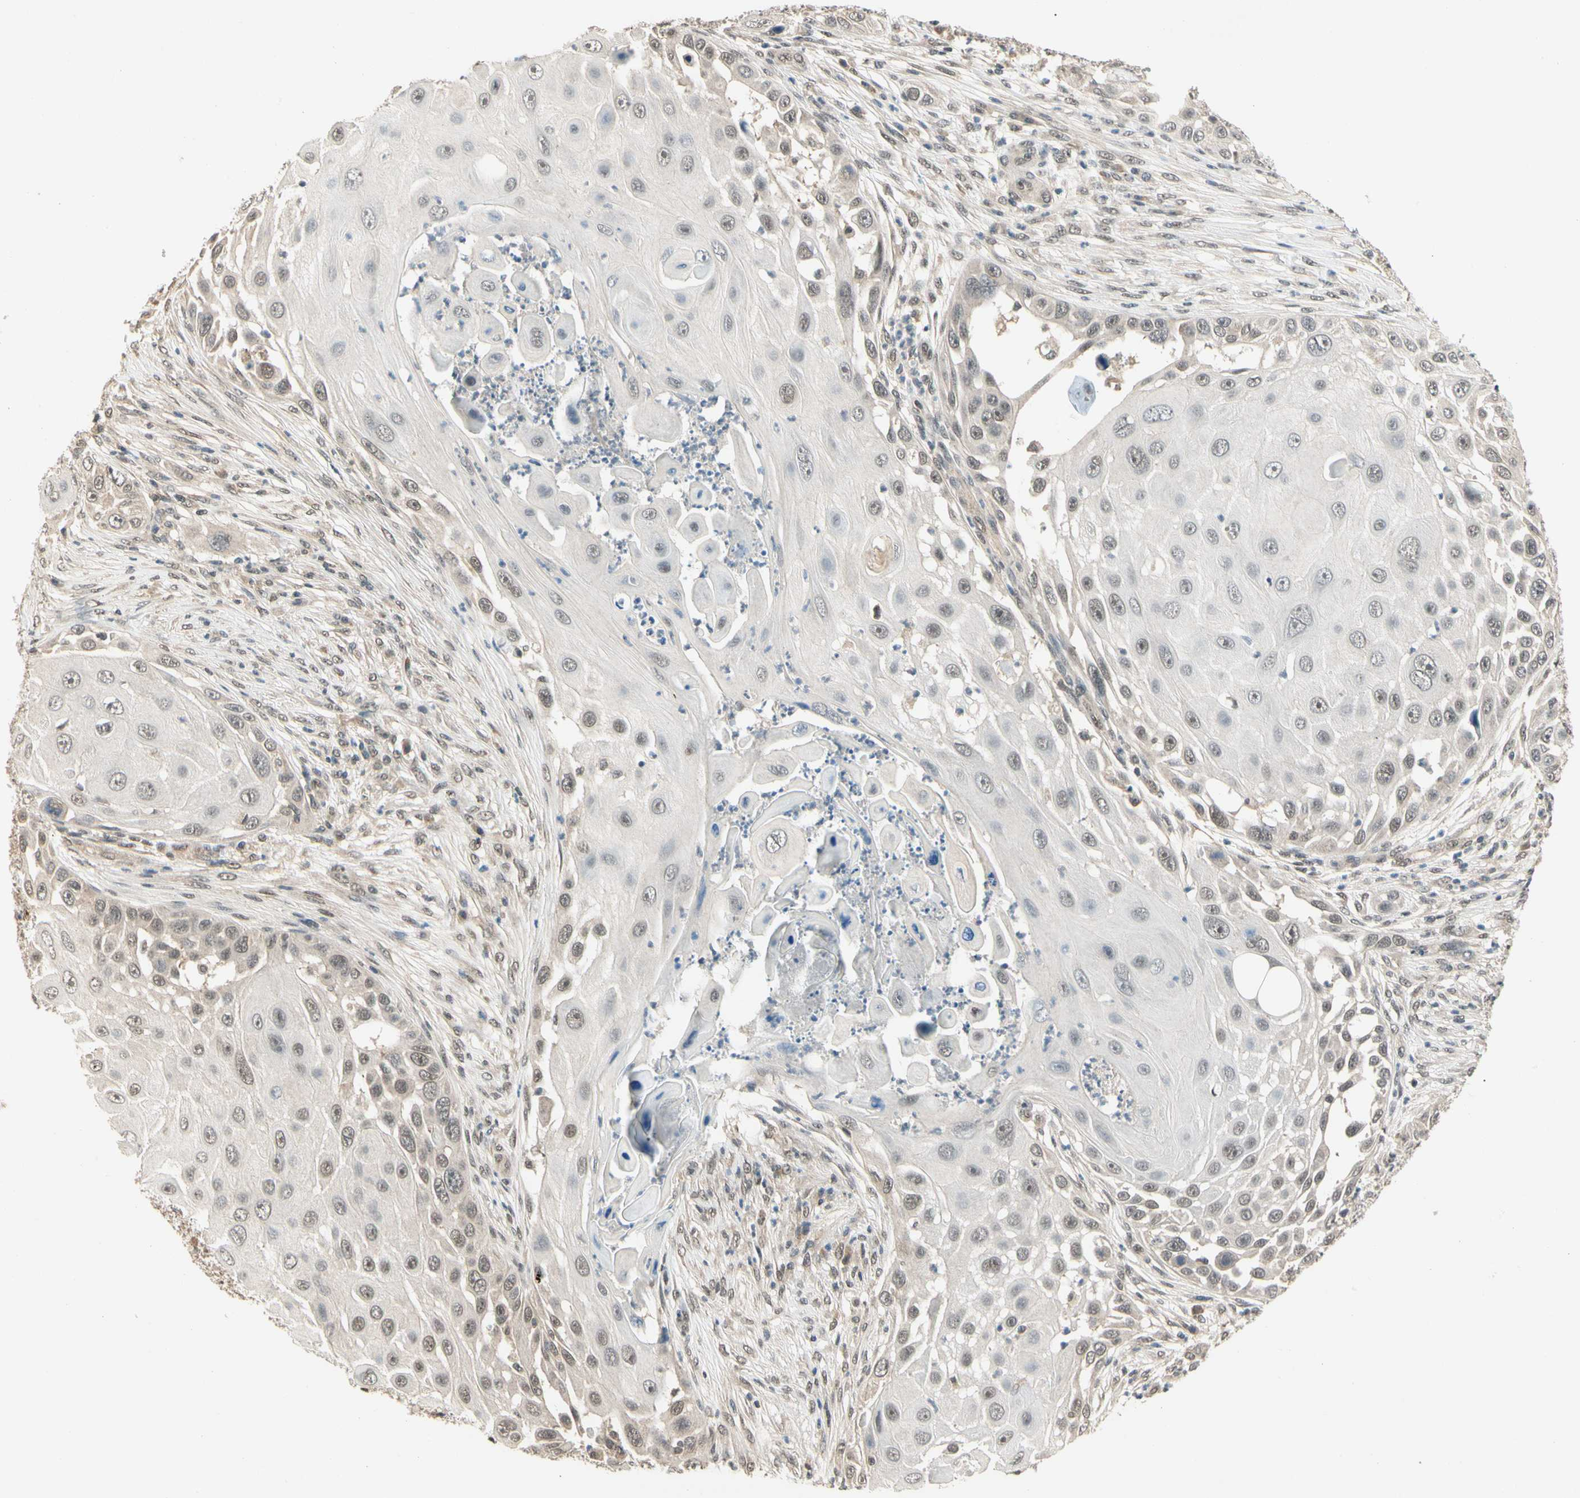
{"staining": {"intensity": "weak", "quantity": "25%-75%", "location": "cytoplasmic/membranous,nuclear"}, "tissue": "skin cancer", "cell_type": "Tumor cells", "image_type": "cancer", "snomed": [{"axis": "morphology", "description": "Squamous cell carcinoma, NOS"}, {"axis": "topography", "description": "Skin"}], "caption": "Skin cancer (squamous cell carcinoma) was stained to show a protein in brown. There is low levels of weak cytoplasmic/membranous and nuclear expression in approximately 25%-75% of tumor cells. The staining was performed using DAB (3,3'-diaminobenzidine), with brown indicating positive protein expression. Nuclei are stained blue with hematoxylin.", "gene": "ZSCAN12", "patient": {"sex": "female", "age": 44}}